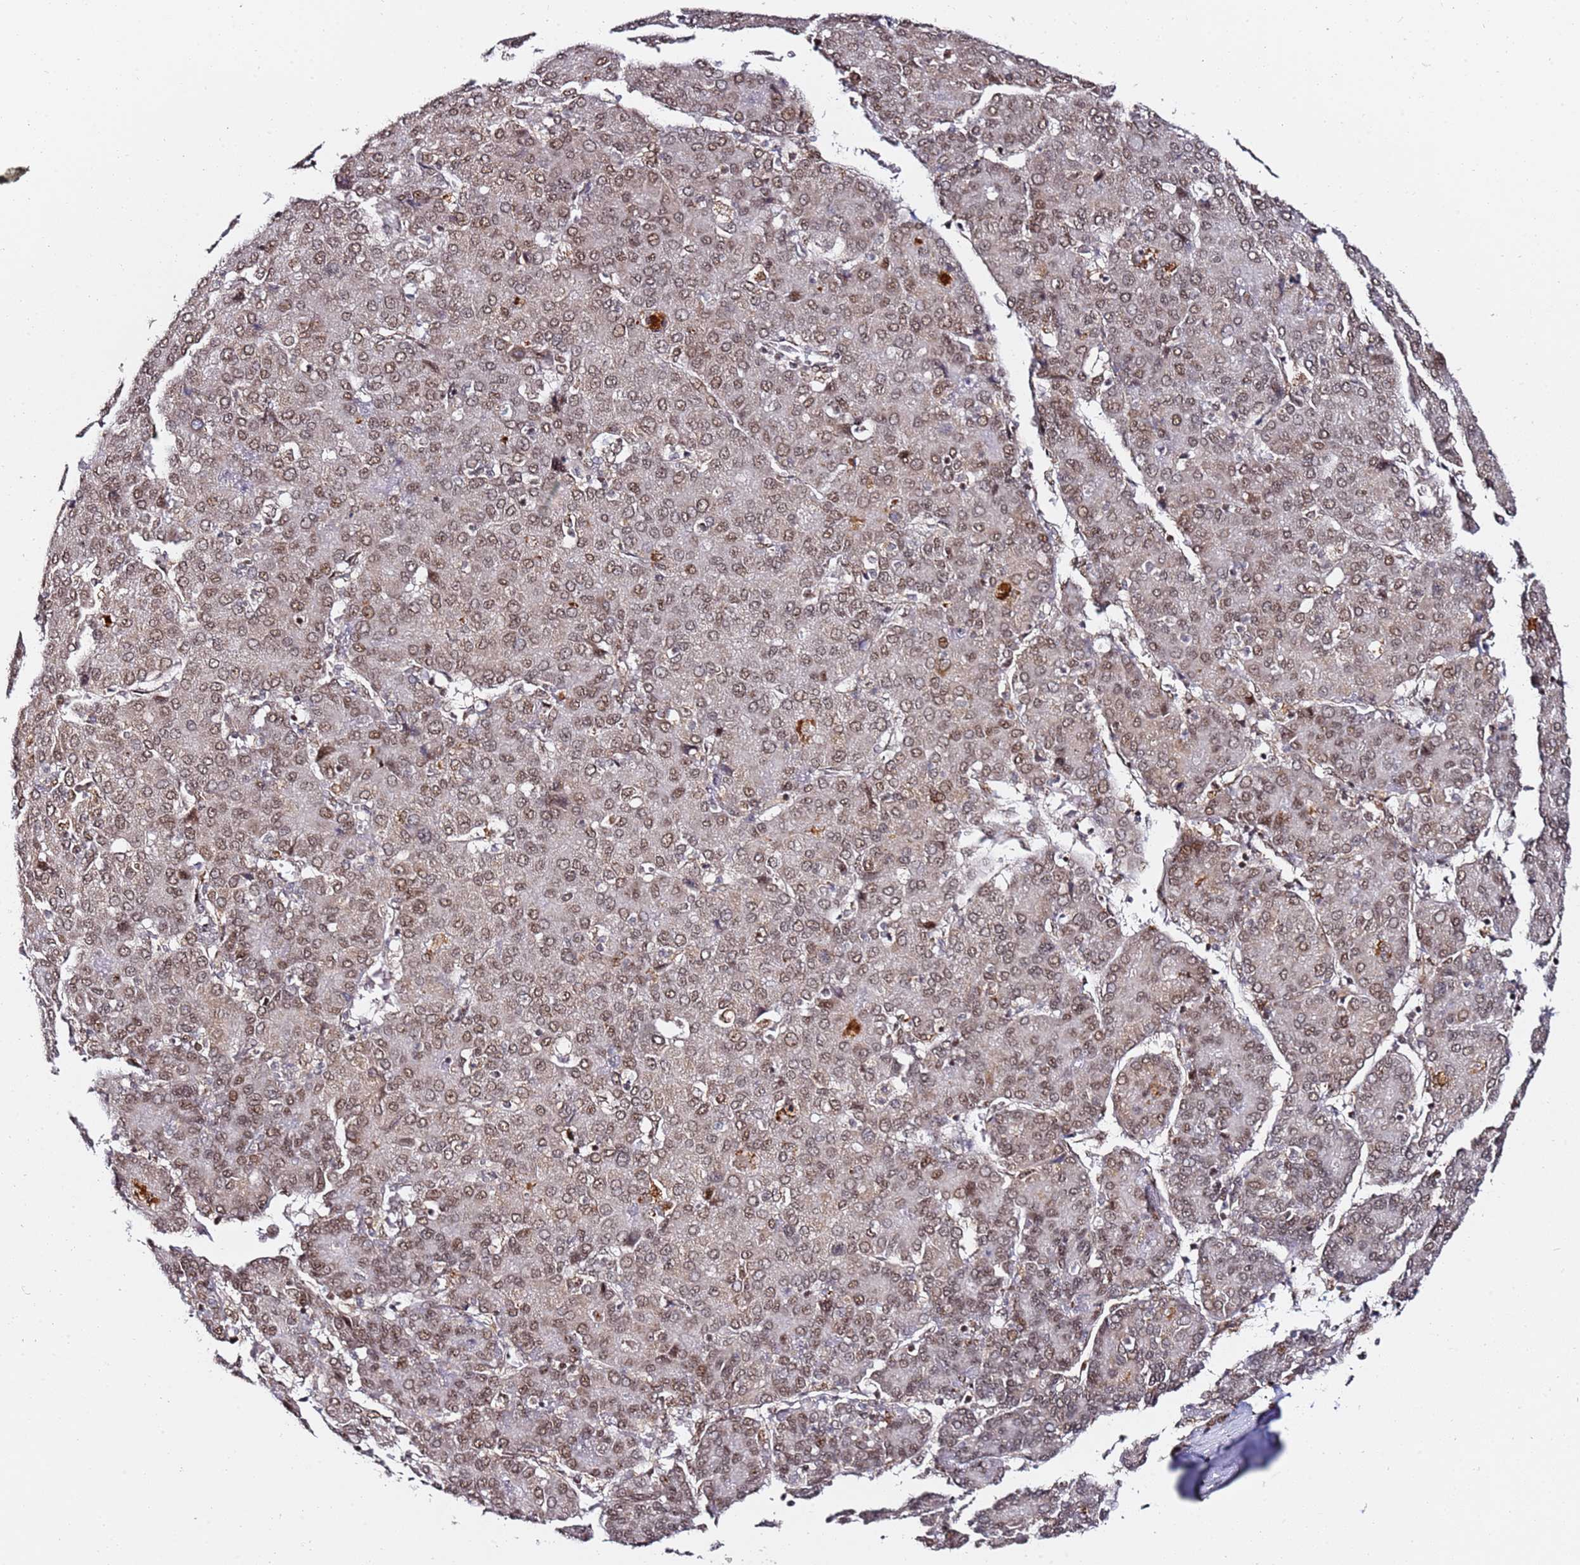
{"staining": {"intensity": "moderate", "quantity": ">75%", "location": "nuclear"}, "tissue": "liver cancer", "cell_type": "Tumor cells", "image_type": "cancer", "snomed": [{"axis": "morphology", "description": "Carcinoma, Hepatocellular, NOS"}, {"axis": "topography", "description": "Liver"}], "caption": "Immunohistochemistry (IHC) photomicrograph of liver hepatocellular carcinoma stained for a protein (brown), which demonstrates medium levels of moderate nuclear positivity in about >75% of tumor cells.", "gene": "TP53AIP1", "patient": {"sex": "male", "age": 65}}